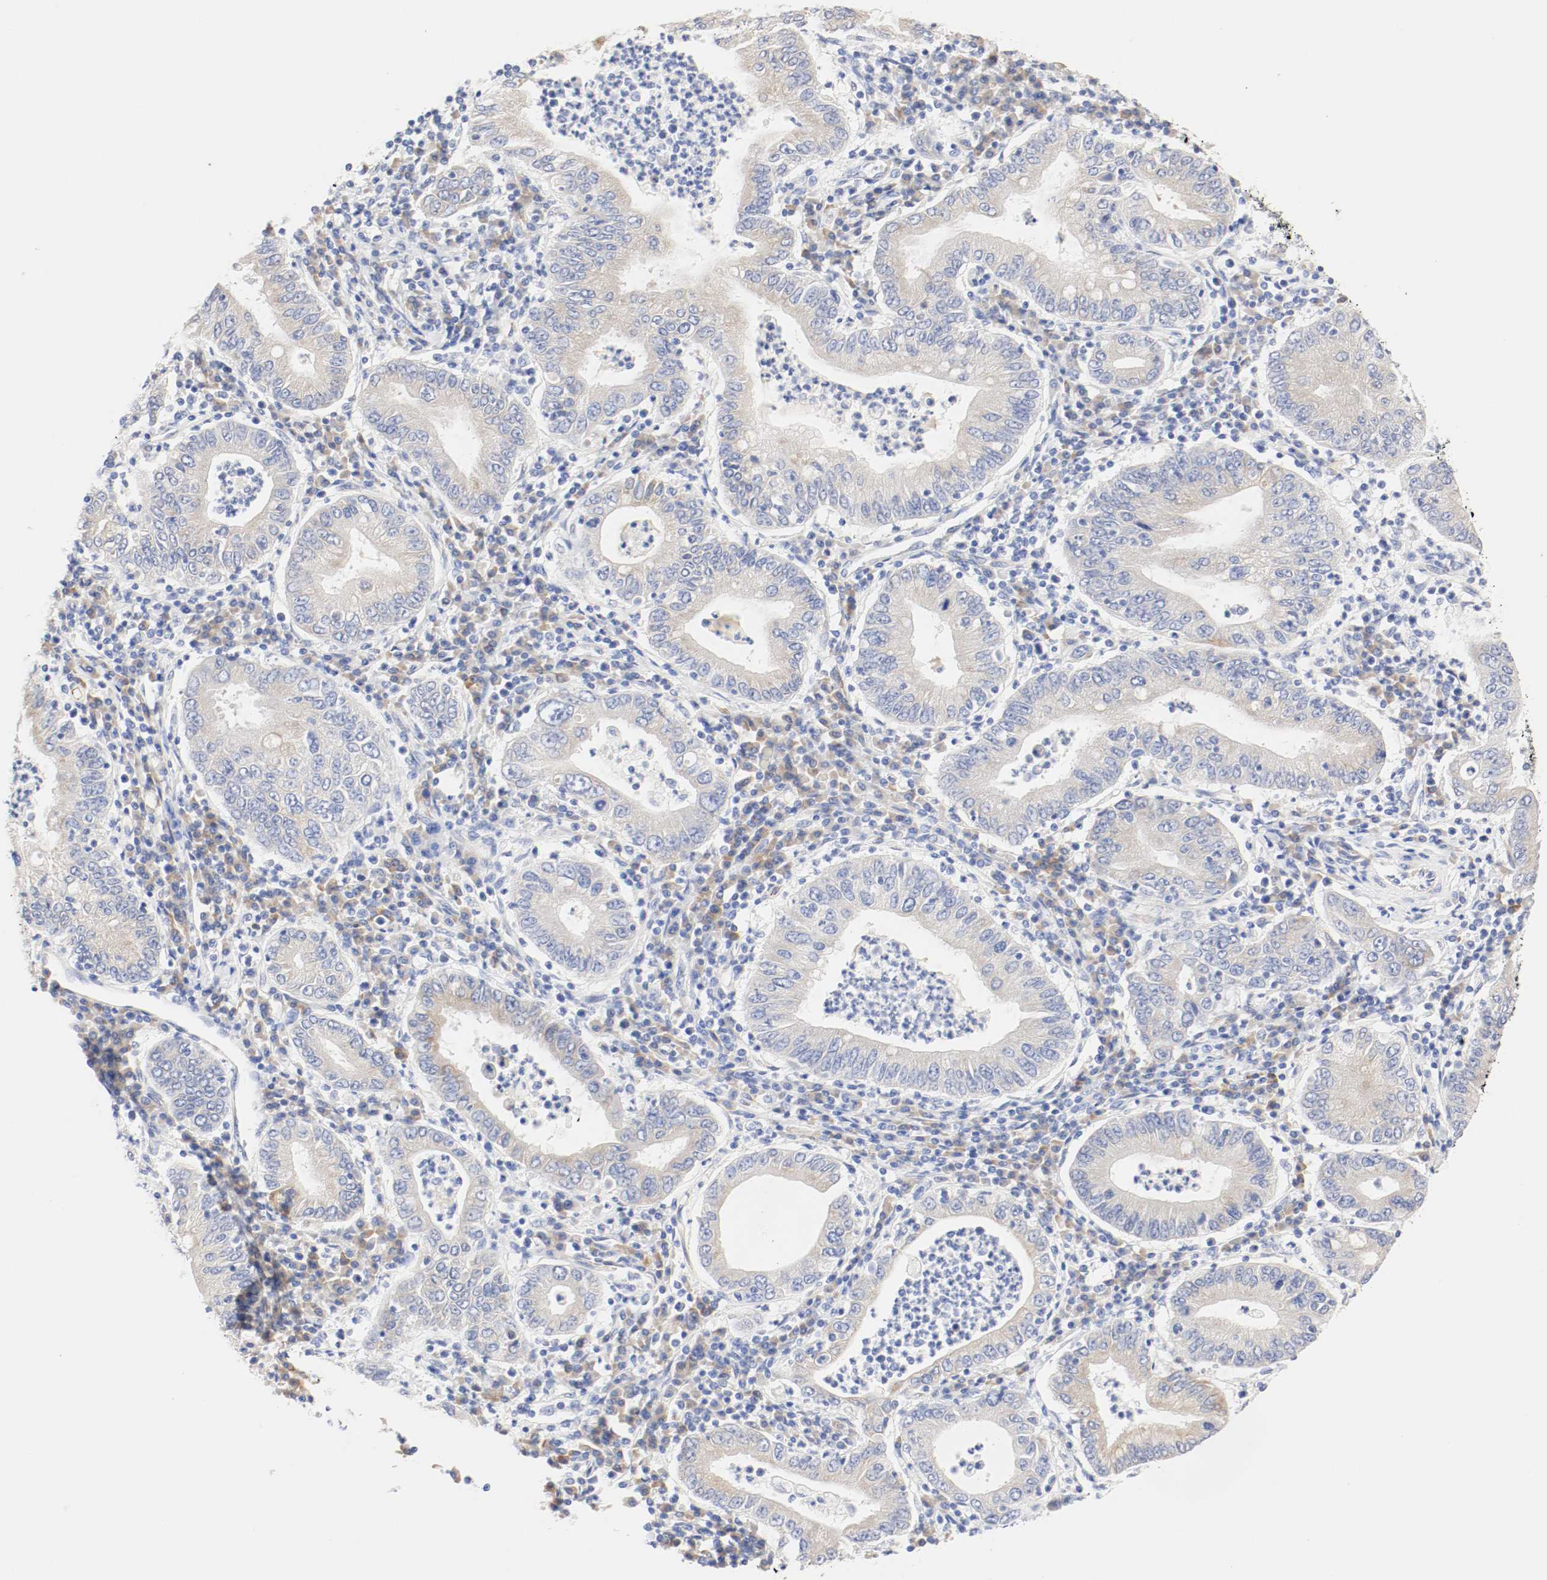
{"staining": {"intensity": "weak", "quantity": ">75%", "location": "cytoplasmic/membranous"}, "tissue": "stomach cancer", "cell_type": "Tumor cells", "image_type": "cancer", "snomed": [{"axis": "morphology", "description": "Normal tissue, NOS"}, {"axis": "morphology", "description": "Adenocarcinoma, NOS"}, {"axis": "topography", "description": "Esophagus"}, {"axis": "topography", "description": "Stomach, upper"}, {"axis": "topography", "description": "Peripheral nerve tissue"}], "caption": "The immunohistochemical stain highlights weak cytoplasmic/membranous expression in tumor cells of stomach cancer (adenocarcinoma) tissue.", "gene": "GIT1", "patient": {"sex": "male", "age": 62}}